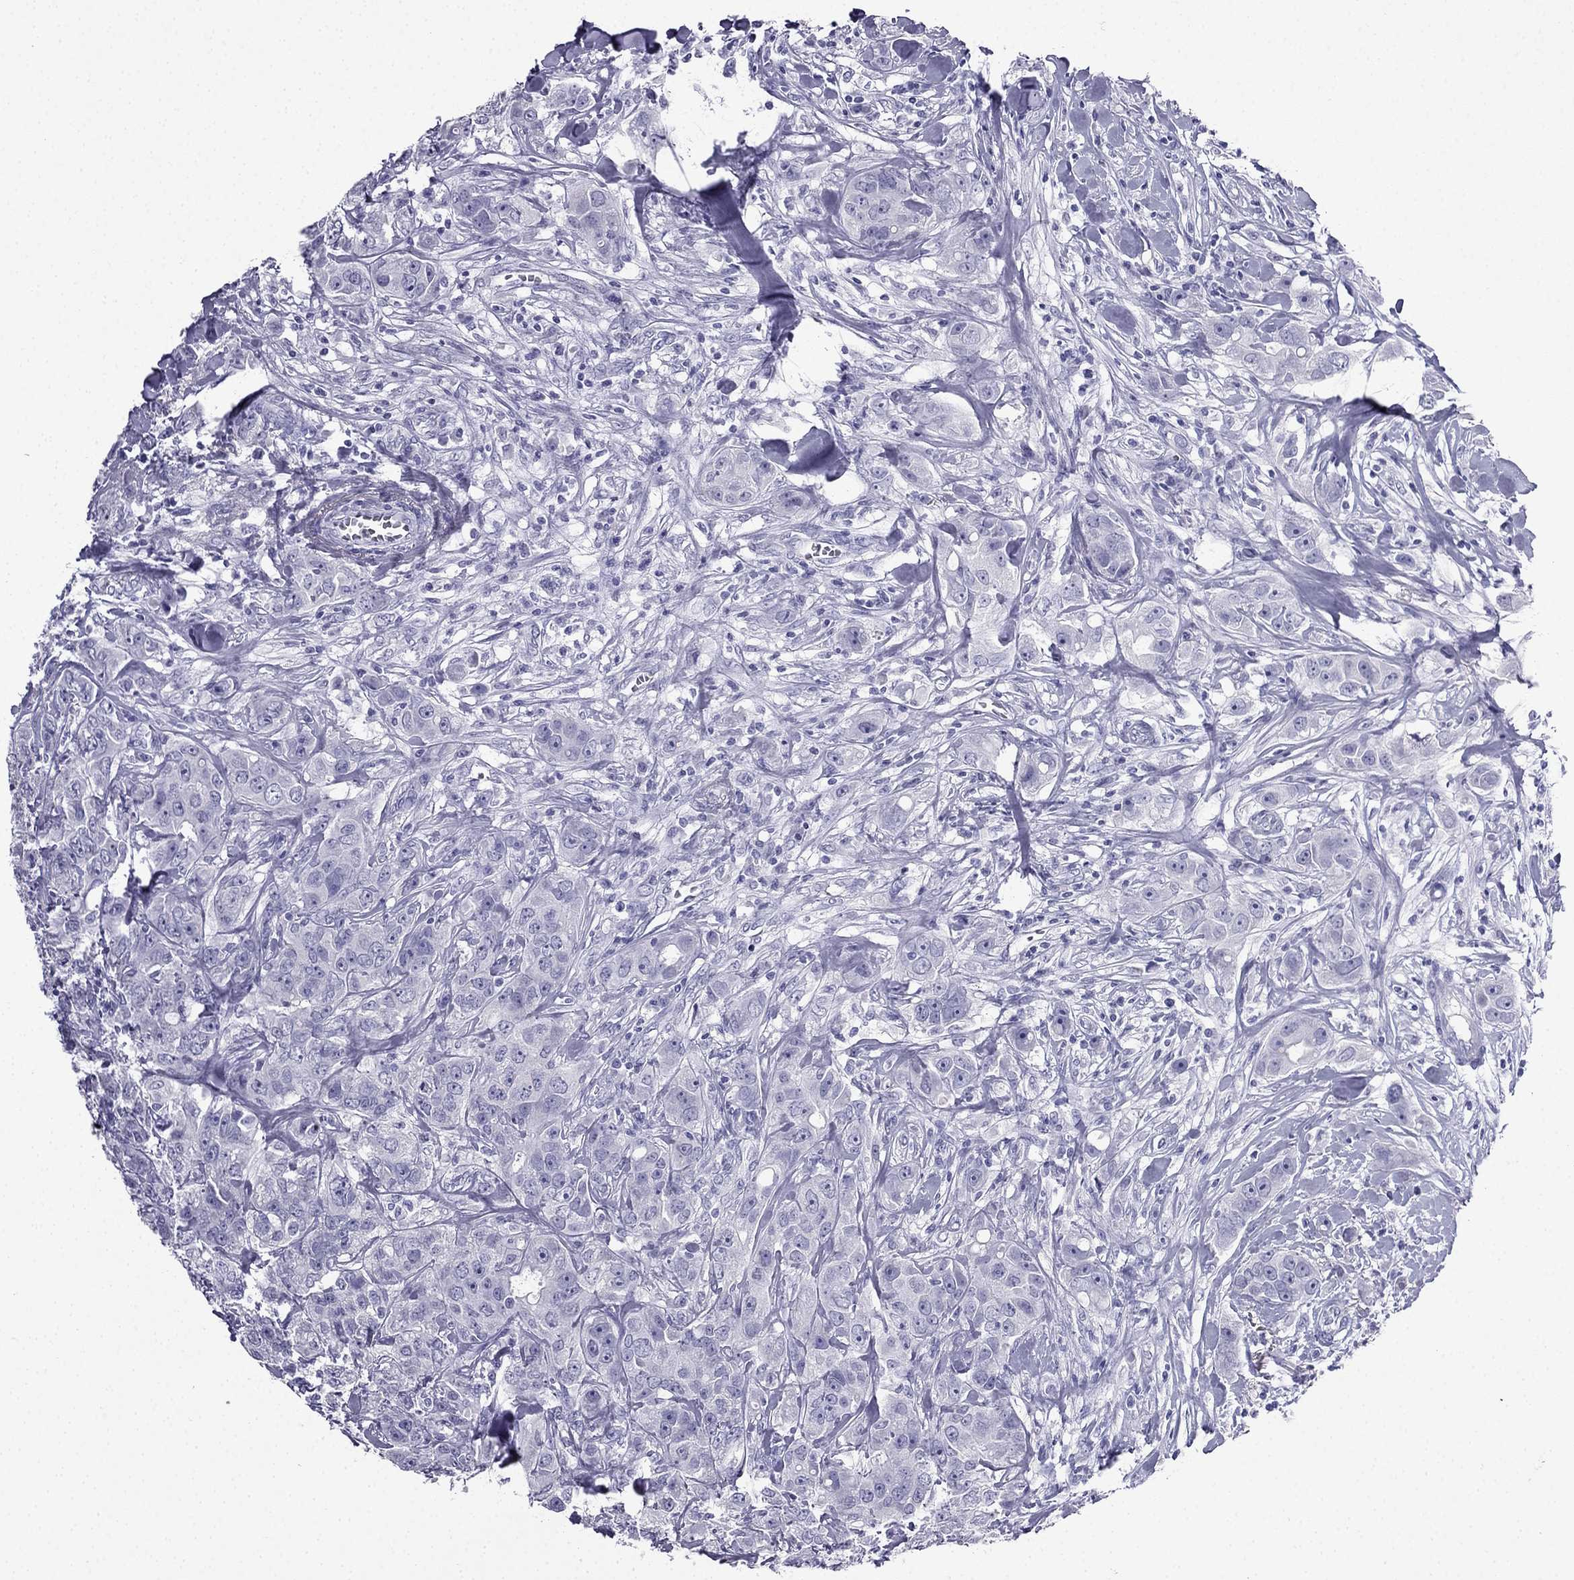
{"staining": {"intensity": "negative", "quantity": "none", "location": "none"}, "tissue": "breast cancer", "cell_type": "Tumor cells", "image_type": "cancer", "snomed": [{"axis": "morphology", "description": "Duct carcinoma"}, {"axis": "topography", "description": "Breast"}], "caption": "IHC of human breast cancer (infiltrating ductal carcinoma) displays no staining in tumor cells. Nuclei are stained in blue.", "gene": "CDHR4", "patient": {"sex": "female", "age": 43}}